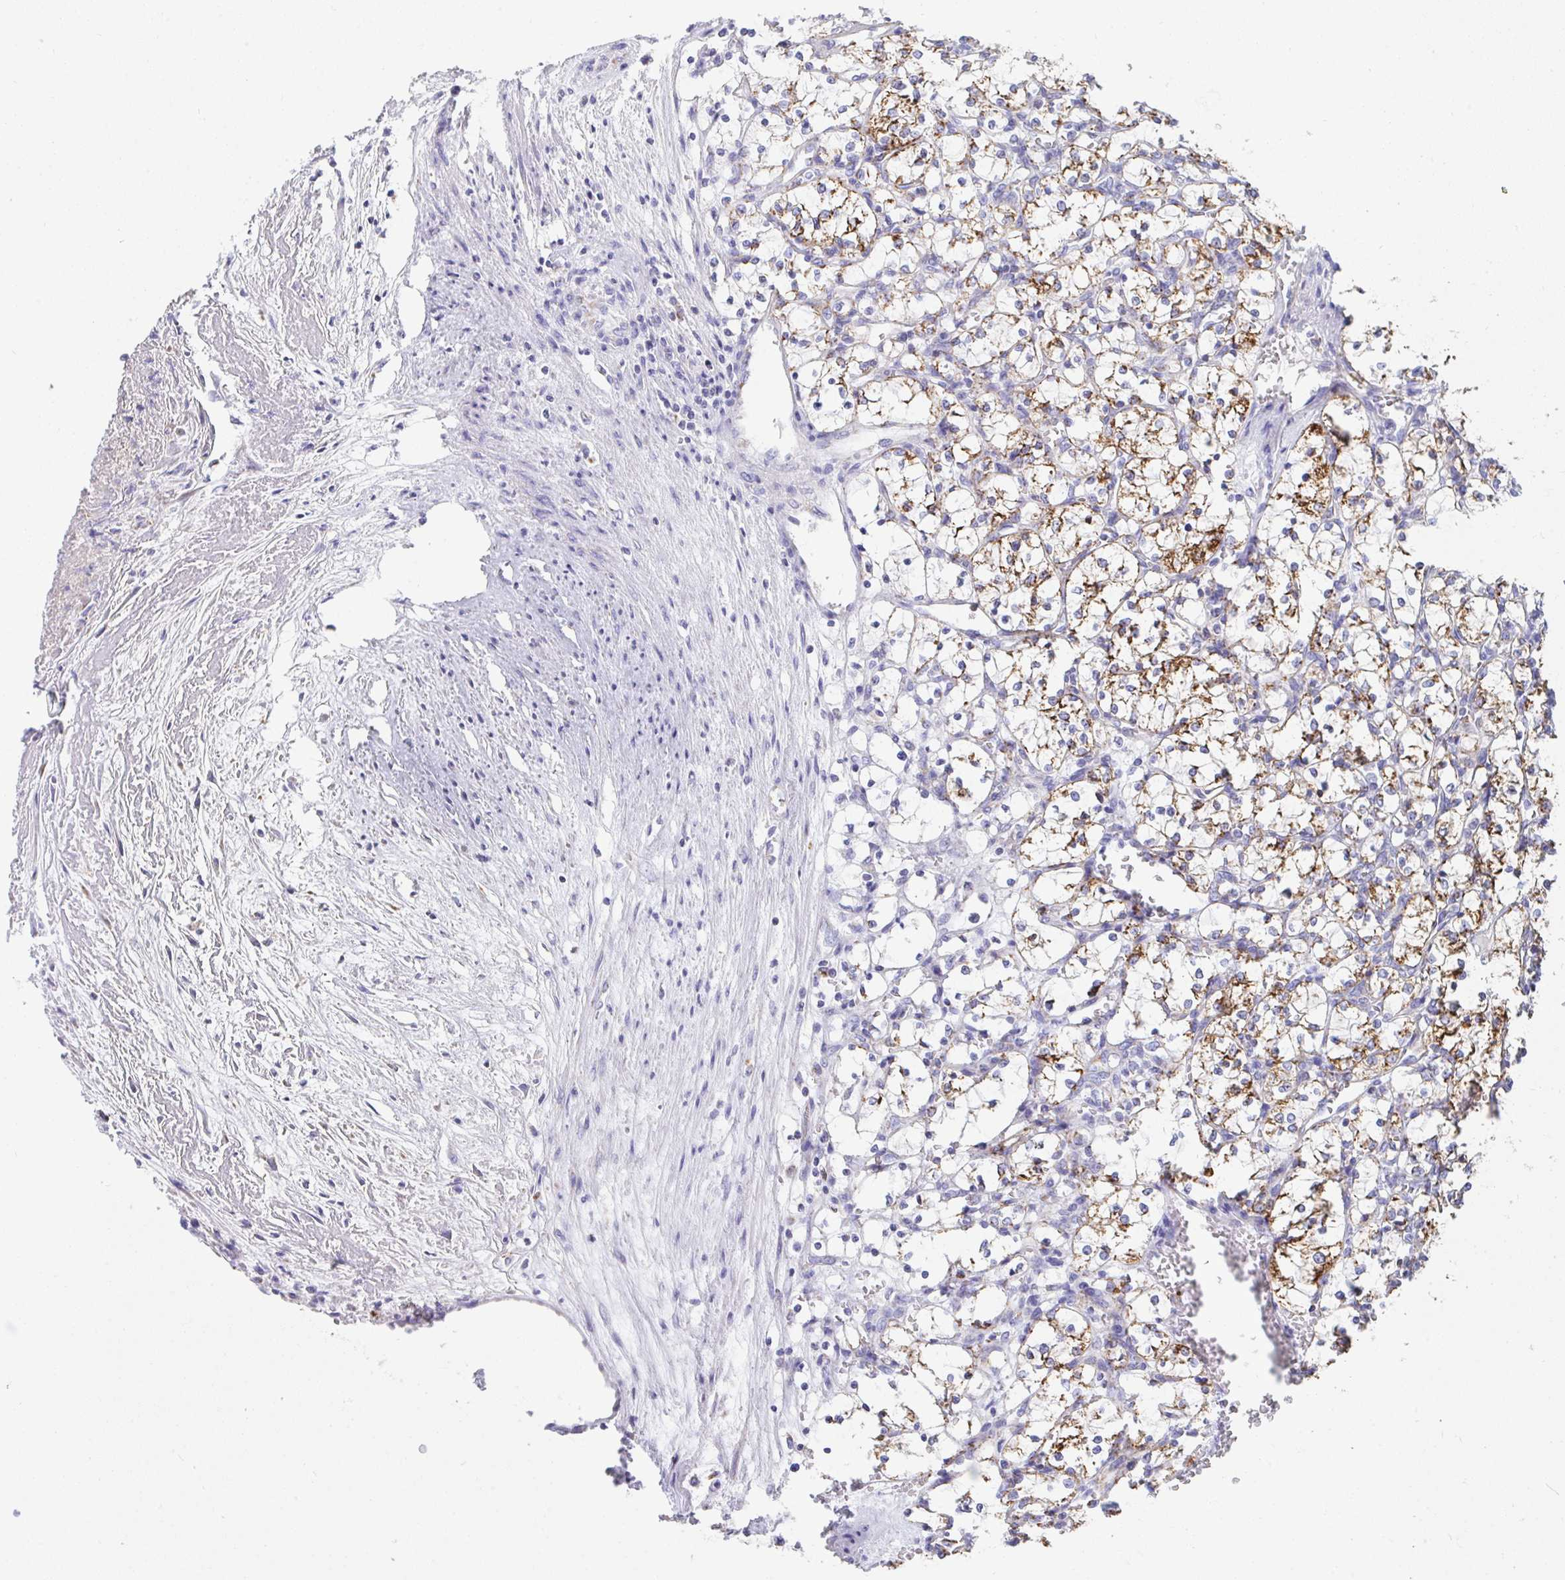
{"staining": {"intensity": "moderate", "quantity": ">75%", "location": "cytoplasmic/membranous"}, "tissue": "renal cancer", "cell_type": "Tumor cells", "image_type": "cancer", "snomed": [{"axis": "morphology", "description": "Adenocarcinoma, NOS"}, {"axis": "topography", "description": "Kidney"}], "caption": "Moderate cytoplasmic/membranous positivity for a protein is identified in about >75% of tumor cells of renal adenocarcinoma using immunohistochemistry (IHC).", "gene": "AIFM1", "patient": {"sex": "female", "age": 69}}